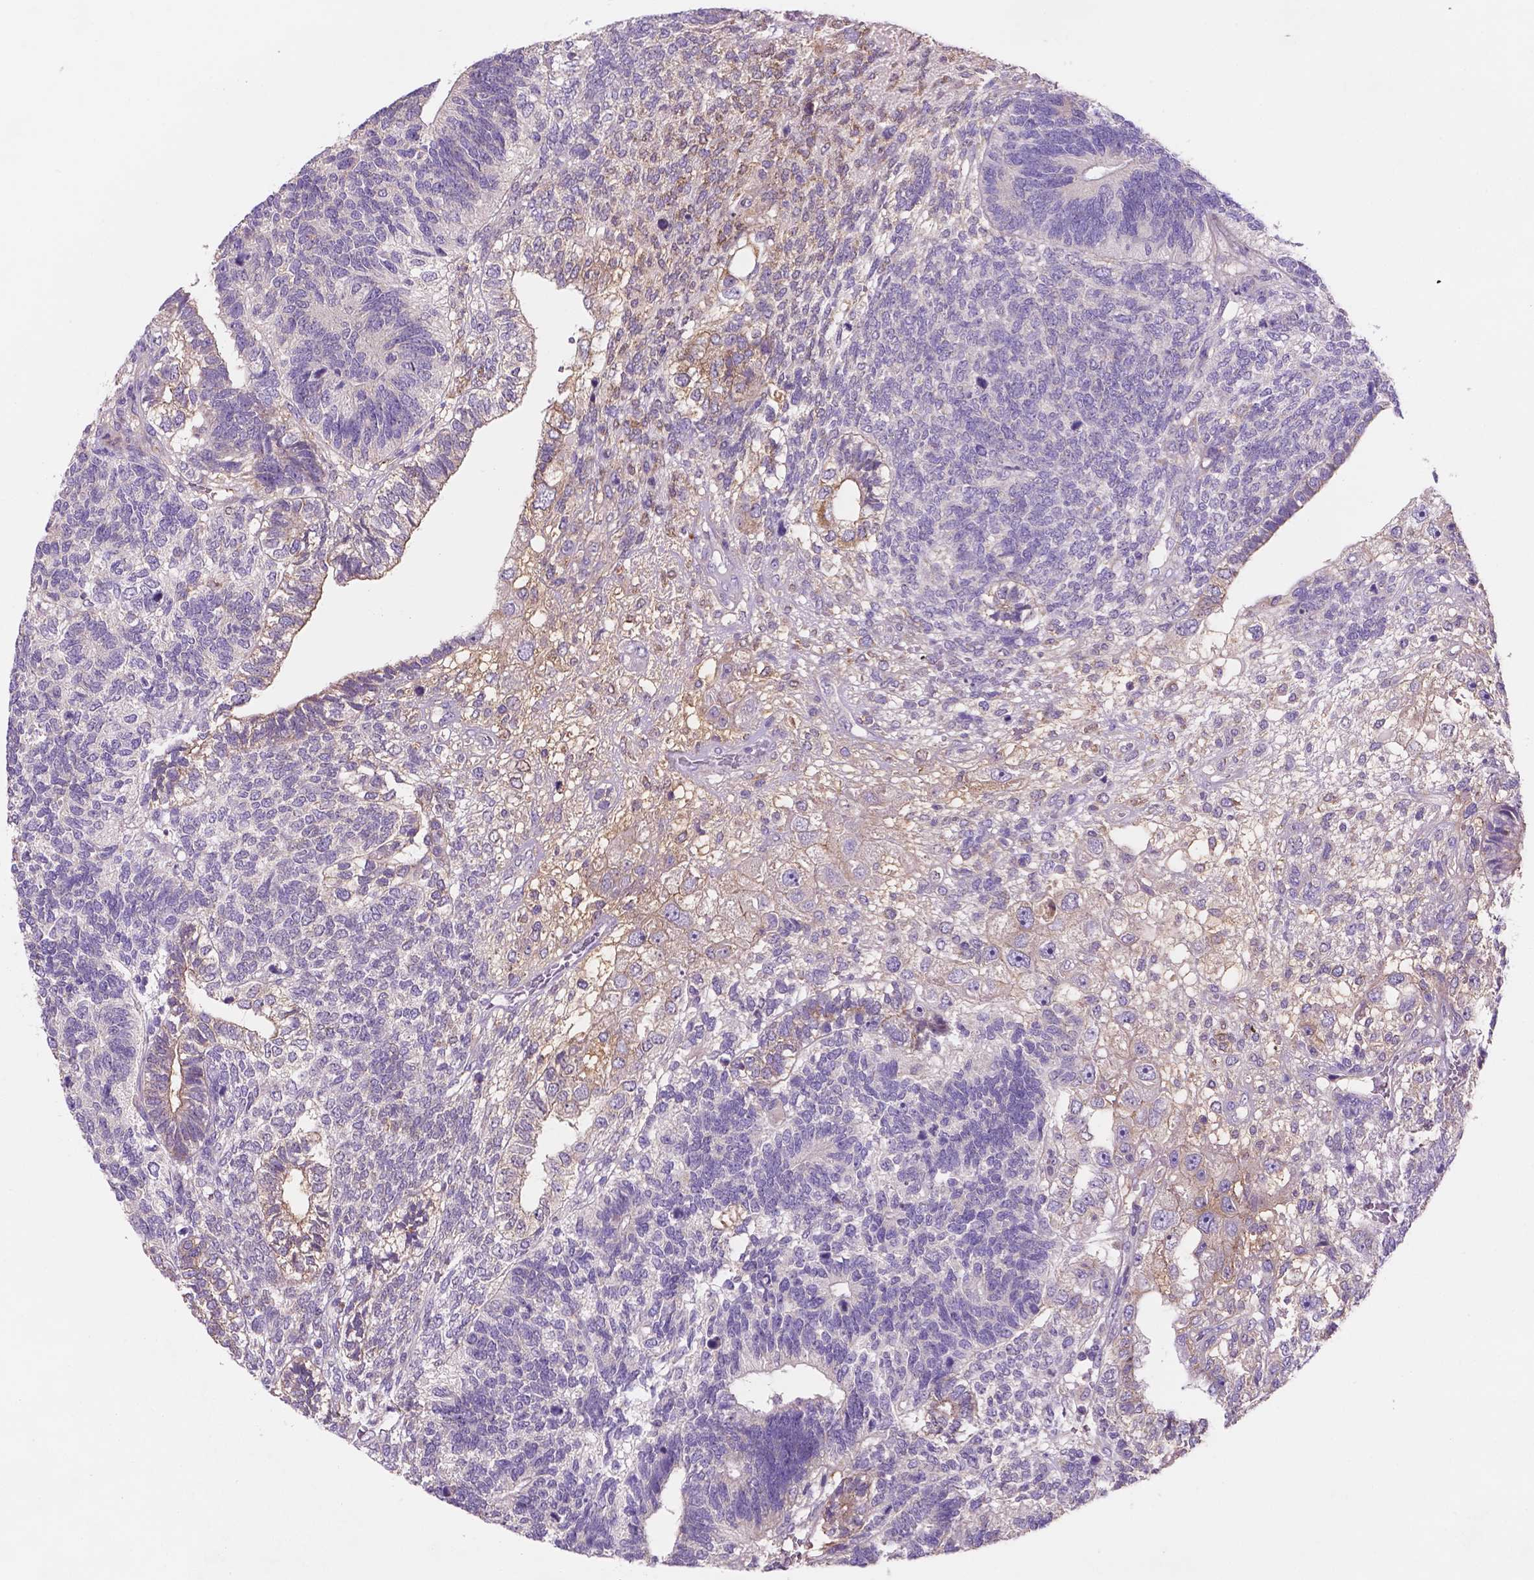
{"staining": {"intensity": "negative", "quantity": "none", "location": "none"}, "tissue": "testis cancer", "cell_type": "Tumor cells", "image_type": "cancer", "snomed": [{"axis": "morphology", "description": "Seminoma, NOS"}, {"axis": "morphology", "description": "Carcinoma, Embryonal, NOS"}, {"axis": "topography", "description": "Testis"}], "caption": "Immunohistochemical staining of human testis cancer displays no significant staining in tumor cells. The staining is performed using DAB brown chromogen with nuclei counter-stained in using hematoxylin.", "gene": "MKRN2OS", "patient": {"sex": "male", "age": 41}}